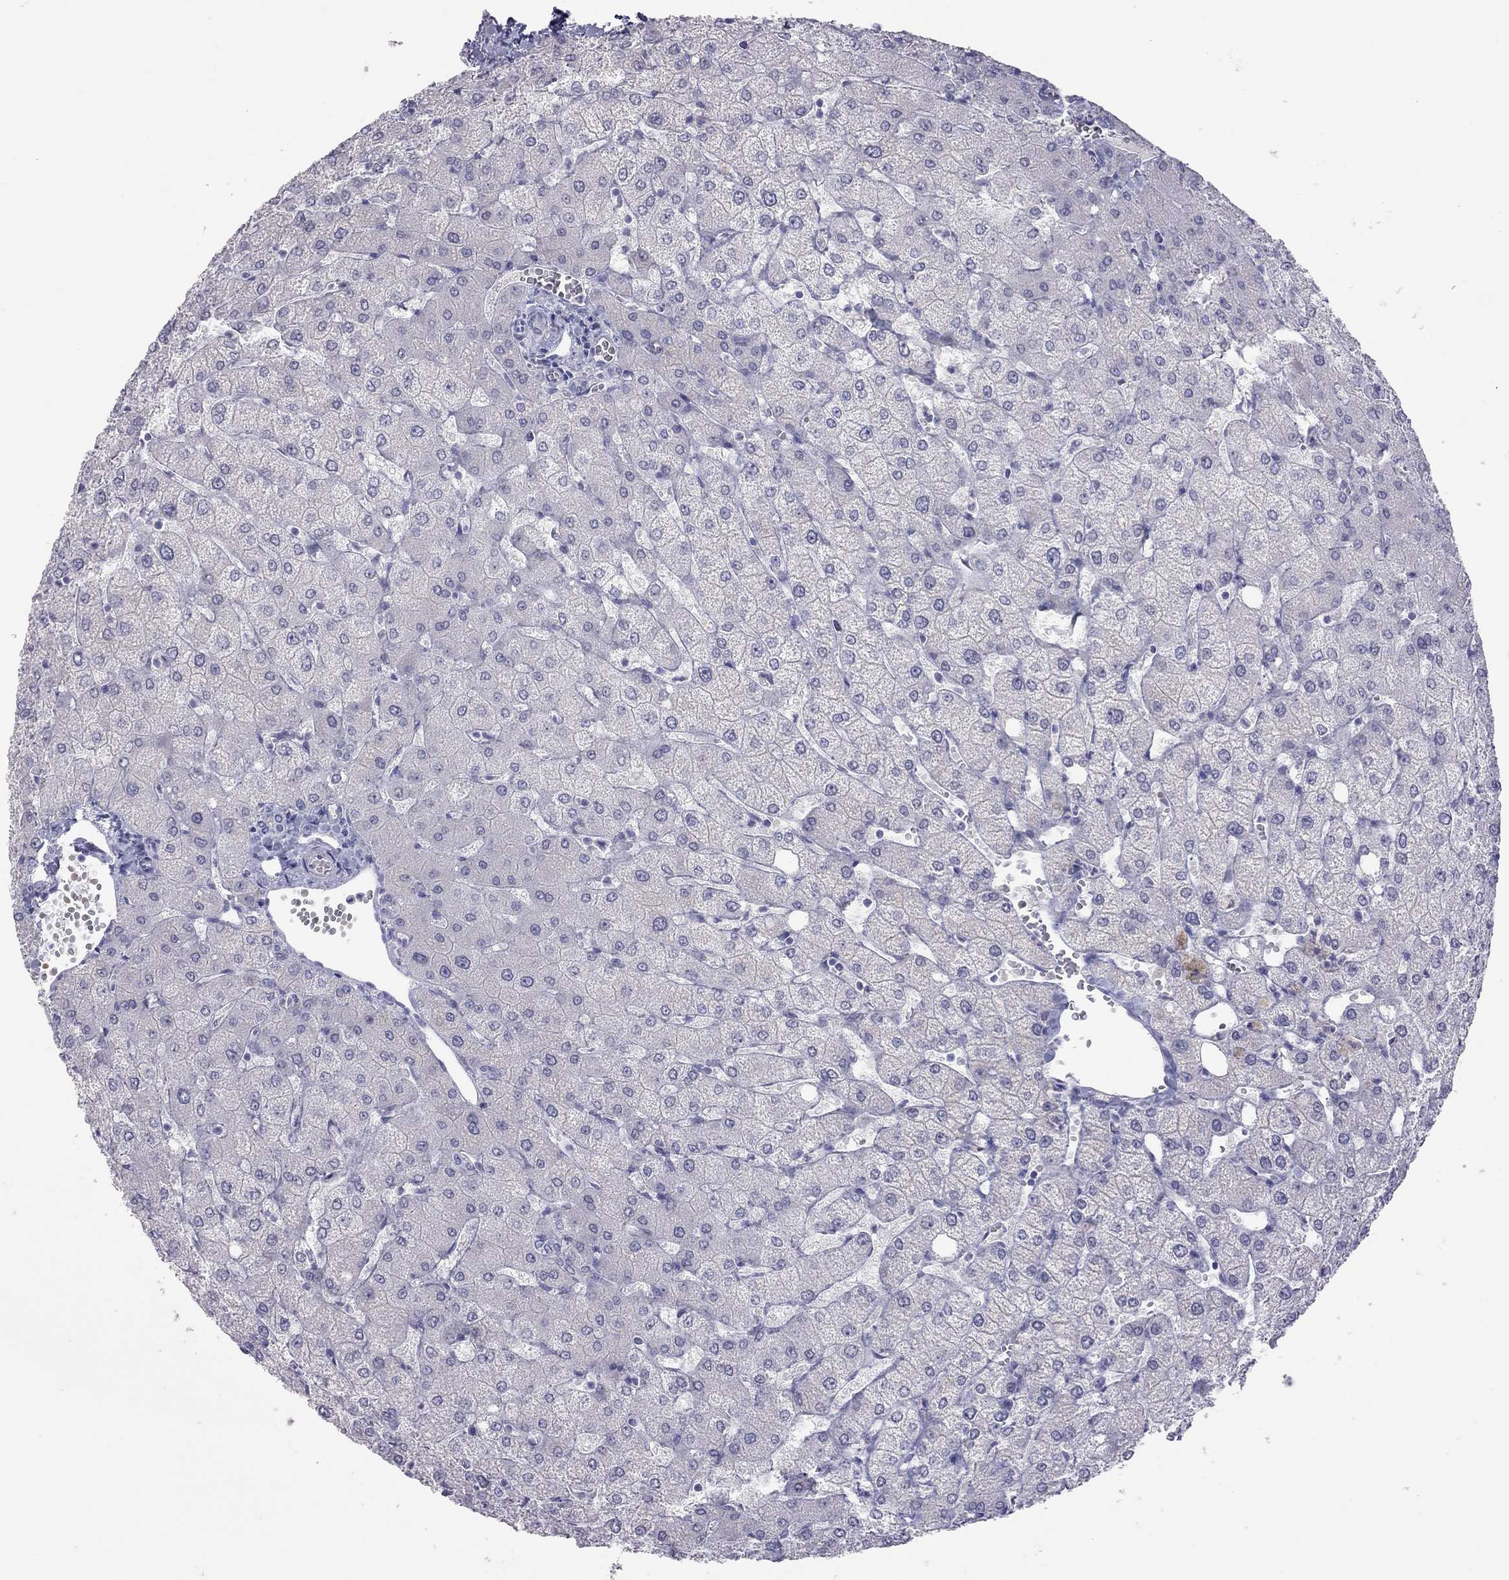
{"staining": {"intensity": "negative", "quantity": "none", "location": "none"}, "tissue": "liver", "cell_type": "Cholangiocytes", "image_type": "normal", "snomed": [{"axis": "morphology", "description": "Normal tissue, NOS"}, {"axis": "topography", "description": "Liver"}], "caption": "The micrograph exhibits no staining of cholangiocytes in unremarkable liver. (Immunohistochemistry (ihc), brightfield microscopy, high magnification).", "gene": "MUC16", "patient": {"sex": "female", "age": 54}}